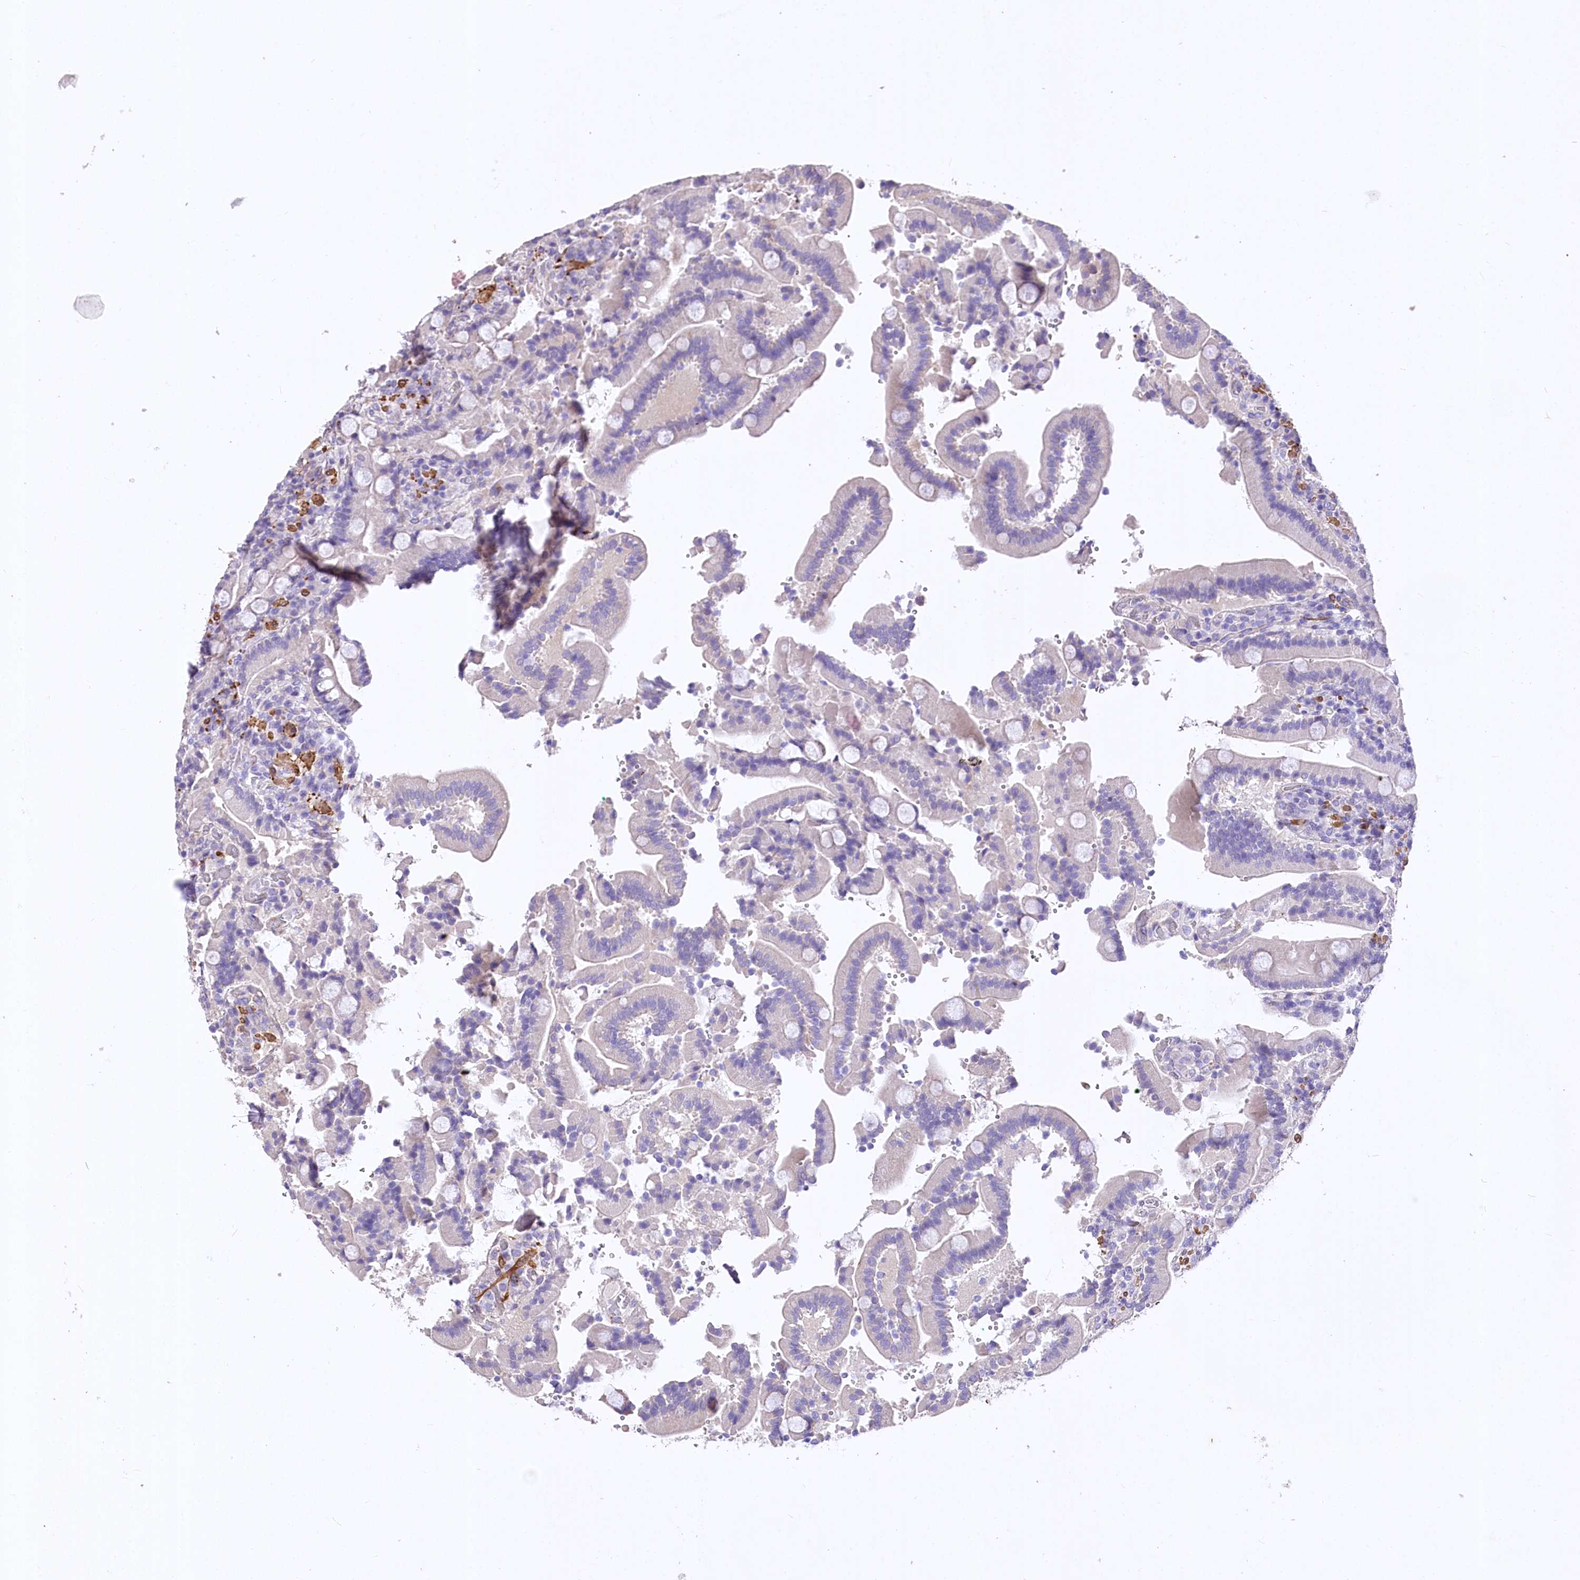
{"staining": {"intensity": "negative", "quantity": "none", "location": "none"}, "tissue": "duodenum", "cell_type": "Glandular cells", "image_type": "normal", "snomed": [{"axis": "morphology", "description": "Normal tissue, NOS"}, {"axis": "topography", "description": "Duodenum"}], "caption": "Protein analysis of normal duodenum shows no significant positivity in glandular cells. (DAB immunohistochemistry (IHC), high magnification).", "gene": "RDH16", "patient": {"sex": "female", "age": 62}}